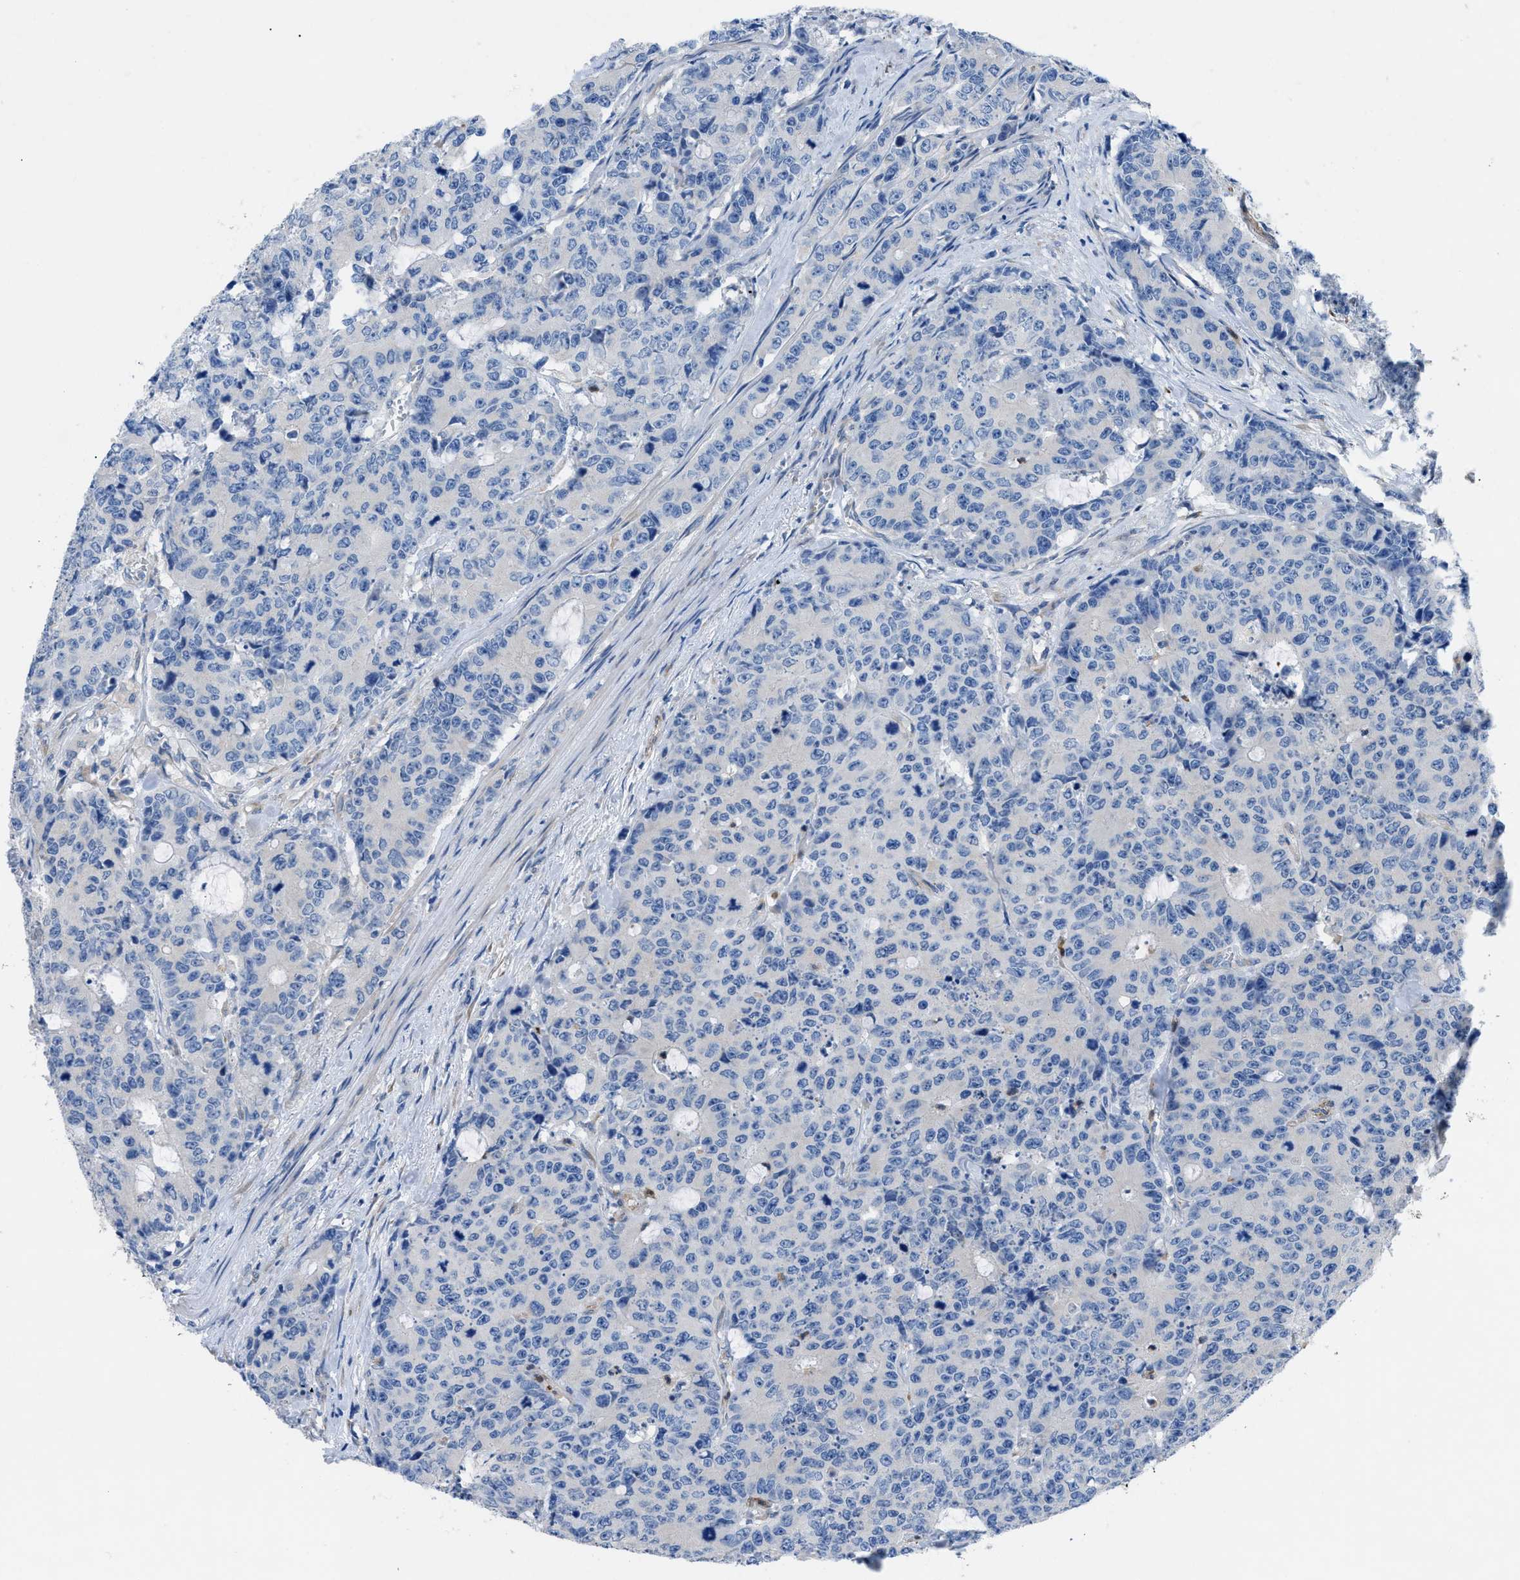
{"staining": {"intensity": "negative", "quantity": "none", "location": "none"}, "tissue": "colorectal cancer", "cell_type": "Tumor cells", "image_type": "cancer", "snomed": [{"axis": "morphology", "description": "Adenocarcinoma, NOS"}, {"axis": "topography", "description": "Colon"}], "caption": "Immunohistochemistry photomicrograph of colorectal cancer stained for a protein (brown), which displays no staining in tumor cells.", "gene": "ITPR1", "patient": {"sex": "female", "age": 86}}